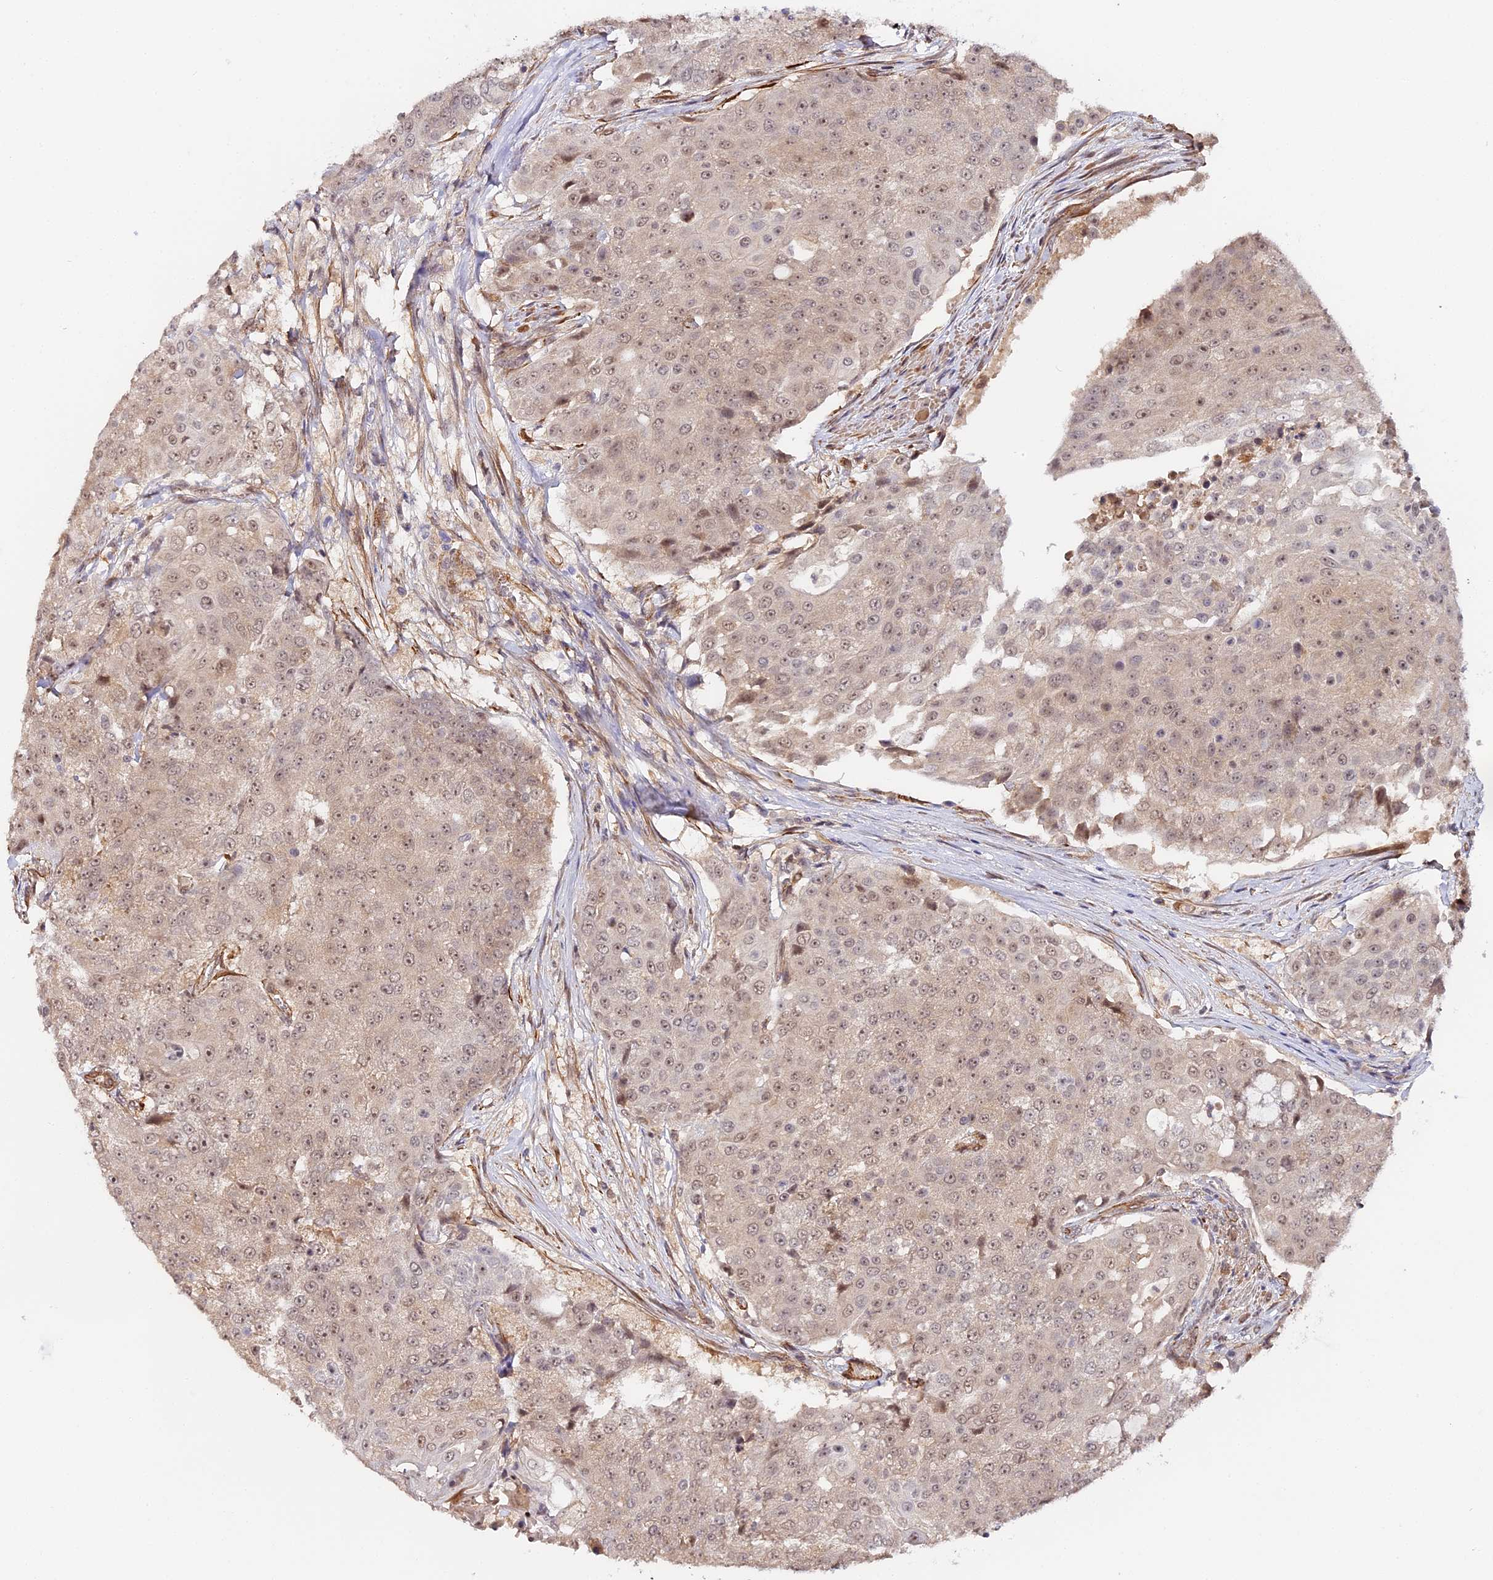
{"staining": {"intensity": "moderate", "quantity": ">75%", "location": "nuclear"}, "tissue": "urothelial cancer", "cell_type": "Tumor cells", "image_type": "cancer", "snomed": [{"axis": "morphology", "description": "Urothelial carcinoma, High grade"}, {"axis": "topography", "description": "Urinary bladder"}], "caption": "Urothelial carcinoma (high-grade) tissue shows moderate nuclear positivity in about >75% of tumor cells The staining was performed using DAB, with brown indicating positive protein expression. Nuclei are stained blue with hematoxylin.", "gene": "IMPACT", "patient": {"sex": "female", "age": 63}}